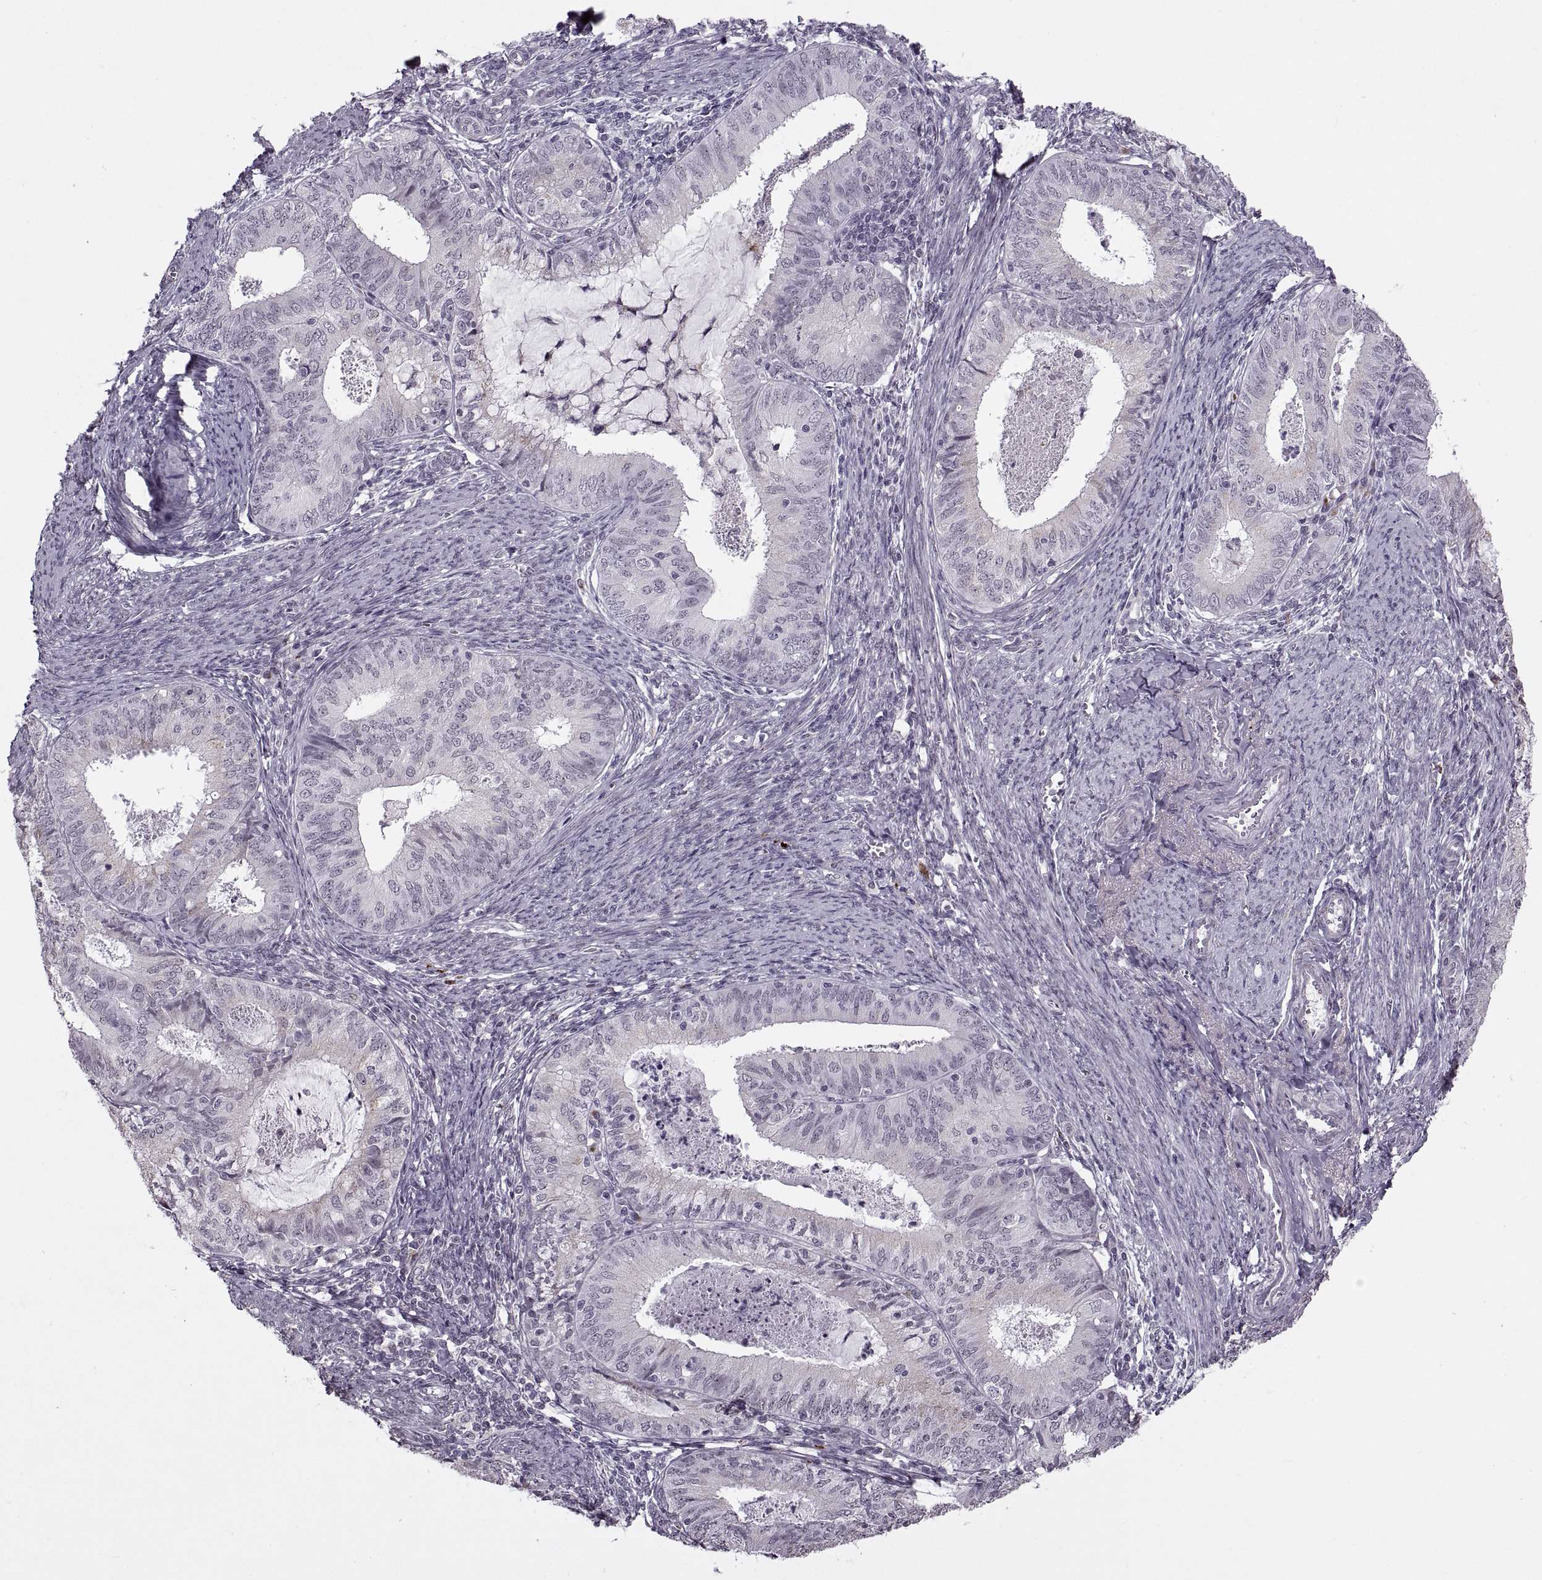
{"staining": {"intensity": "negative", "quantity": "none", "location": "none"}, "tissue": "endometrial cancer", "cell_type": "Tumor cells", "image_type": "cancer", "snomed": [{"axis": "morphology", "description": "Adenocarcinoma, NOS"}, {"axis": "topography", "description": "Endometrium"}], "caption": "There is no significant staining in tumor cells of adenocarcinoma (endometrial). The staining is performed using DAB brown chromogen with nuclei counter-stained in using hematoxylin.", "gene": "PRSS37", "patient": {"sex": "female", "age": 57}}